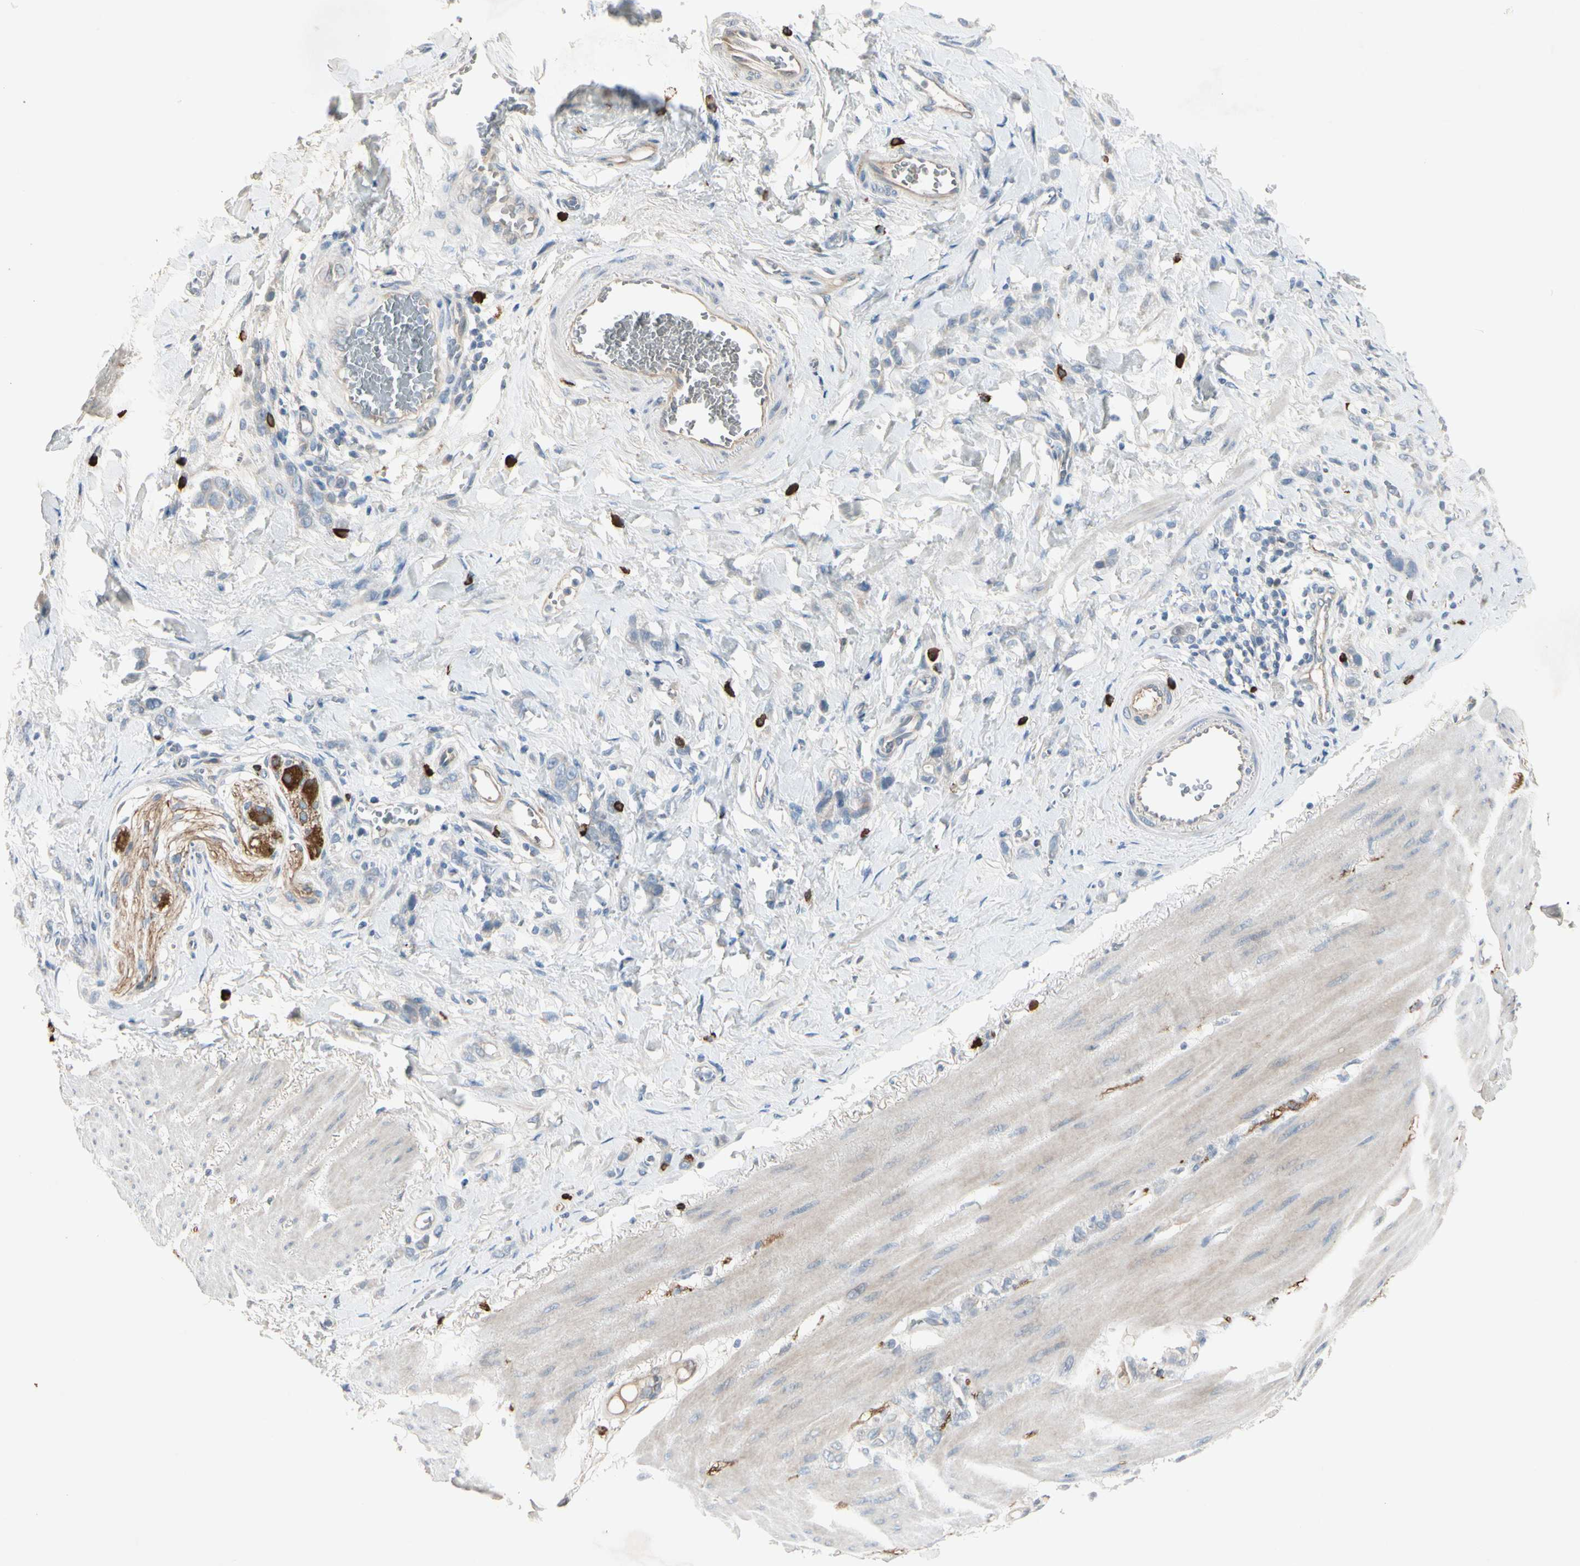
{"staining": {"intensity": "weak", "quantity": "<25%", "location": "cytoplasmic/membranous"}, "tissue": "stomach cancer", "cell_type": "Tumor cells", "image_type": "cancer", "snomed": [{"axis": "morphology", "description": "Adenocarcinoma, NOS"}, {"axis": "topography", "description": "Stomach"}], "caption": "Protein analysis of stomach cancer (adenocarcinoma) shows no significant positivity in tumor cells.", "gene": "MAPRE3", "patient": {"sex": "male", "age": 82}}